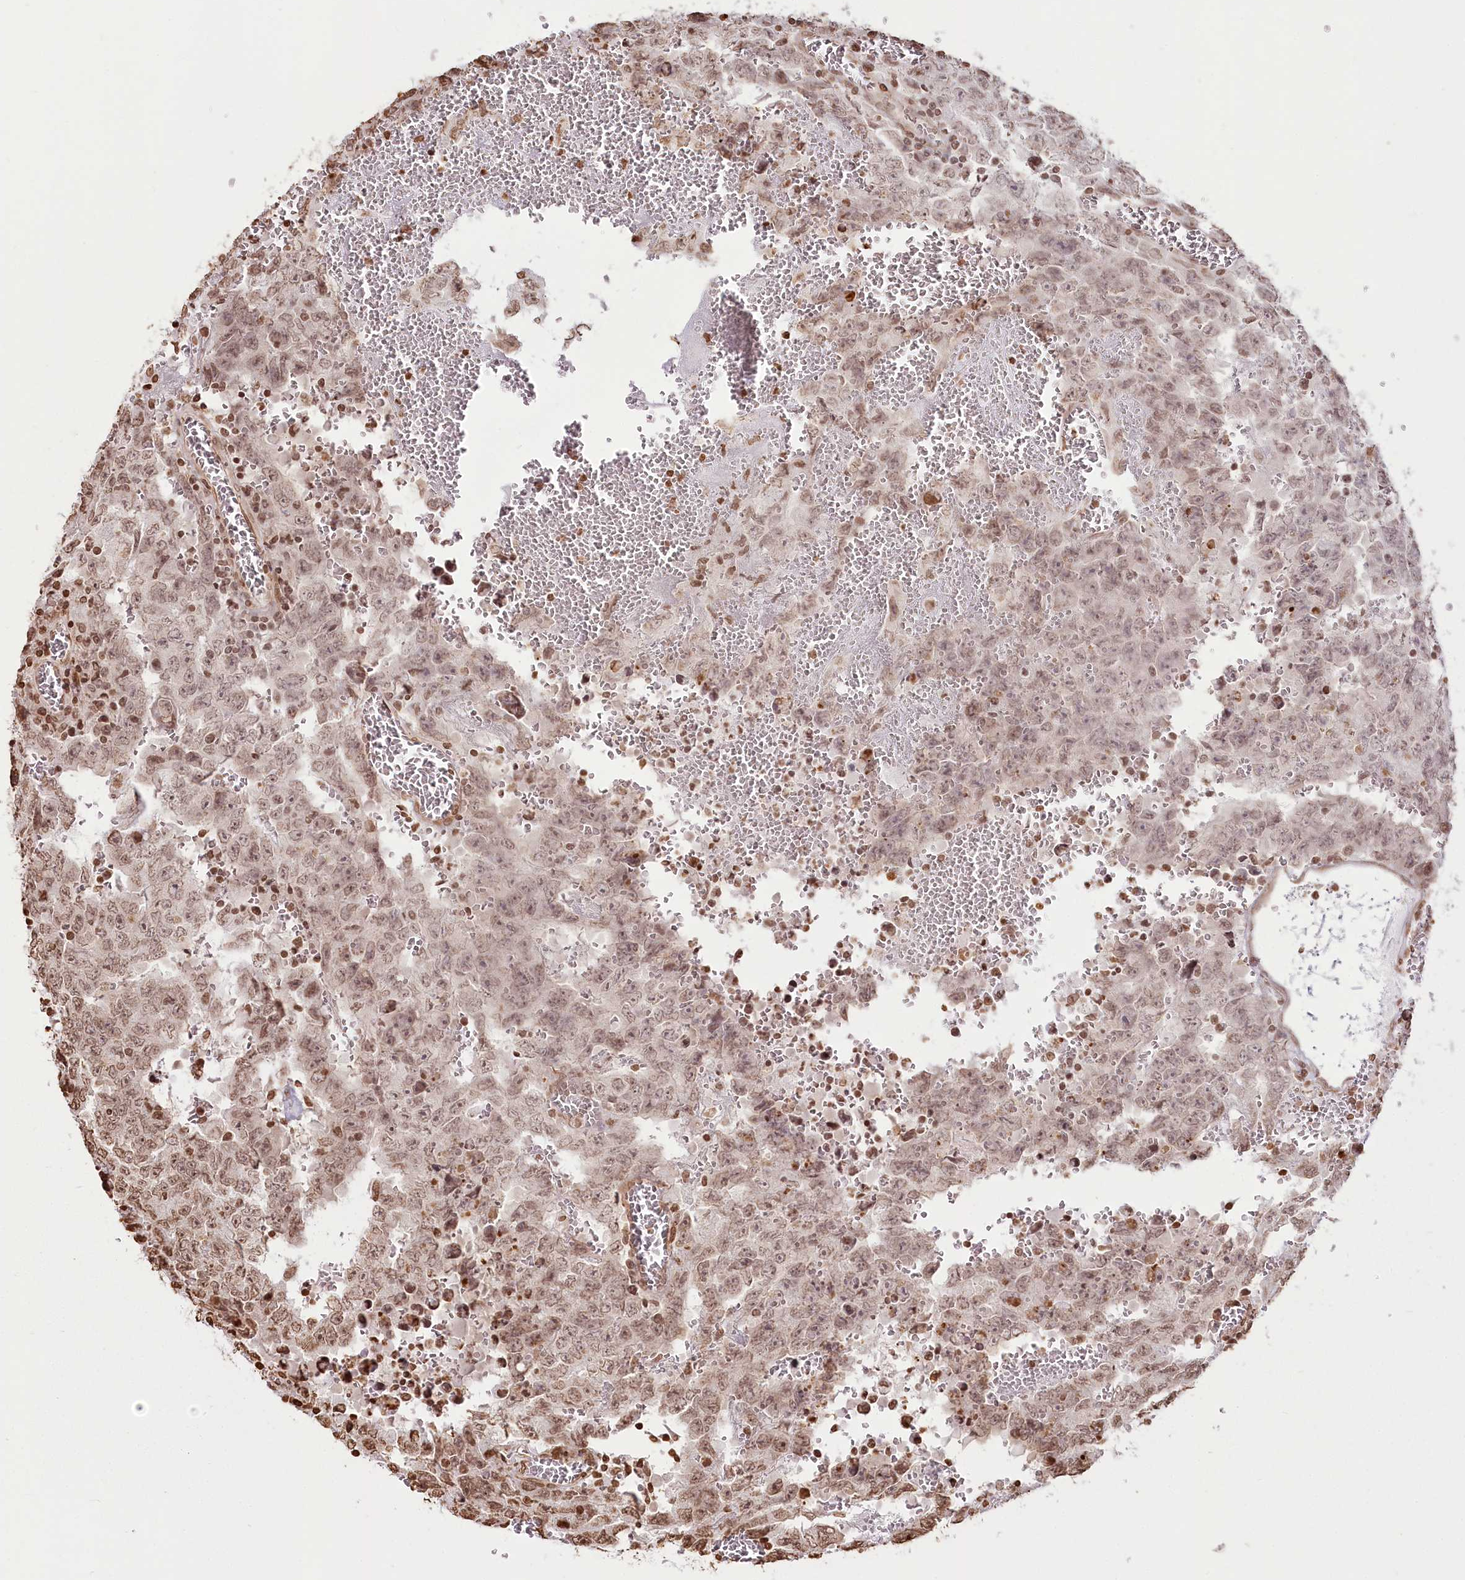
{"staining": {"intensity": "moderate", "quantity": ">75%", "location": "nuclear"}, "tissue": "testis cancer", "cell_type": "Tumor cells", "image_type": "cancer", "snomed": [{"axis": "morphology", "description": "Carcinoma, Embryonal, NOS"}, {"axis": "topography", "description": "Testis"}], "caption": "Protein expression analysis of human embryonal carcinoma (testis) reveals moderate nuclear positivity in approximately >75% of tumor cells.", "gene": "FAM13A", "patient": {"sex": "male", "age": 26}}